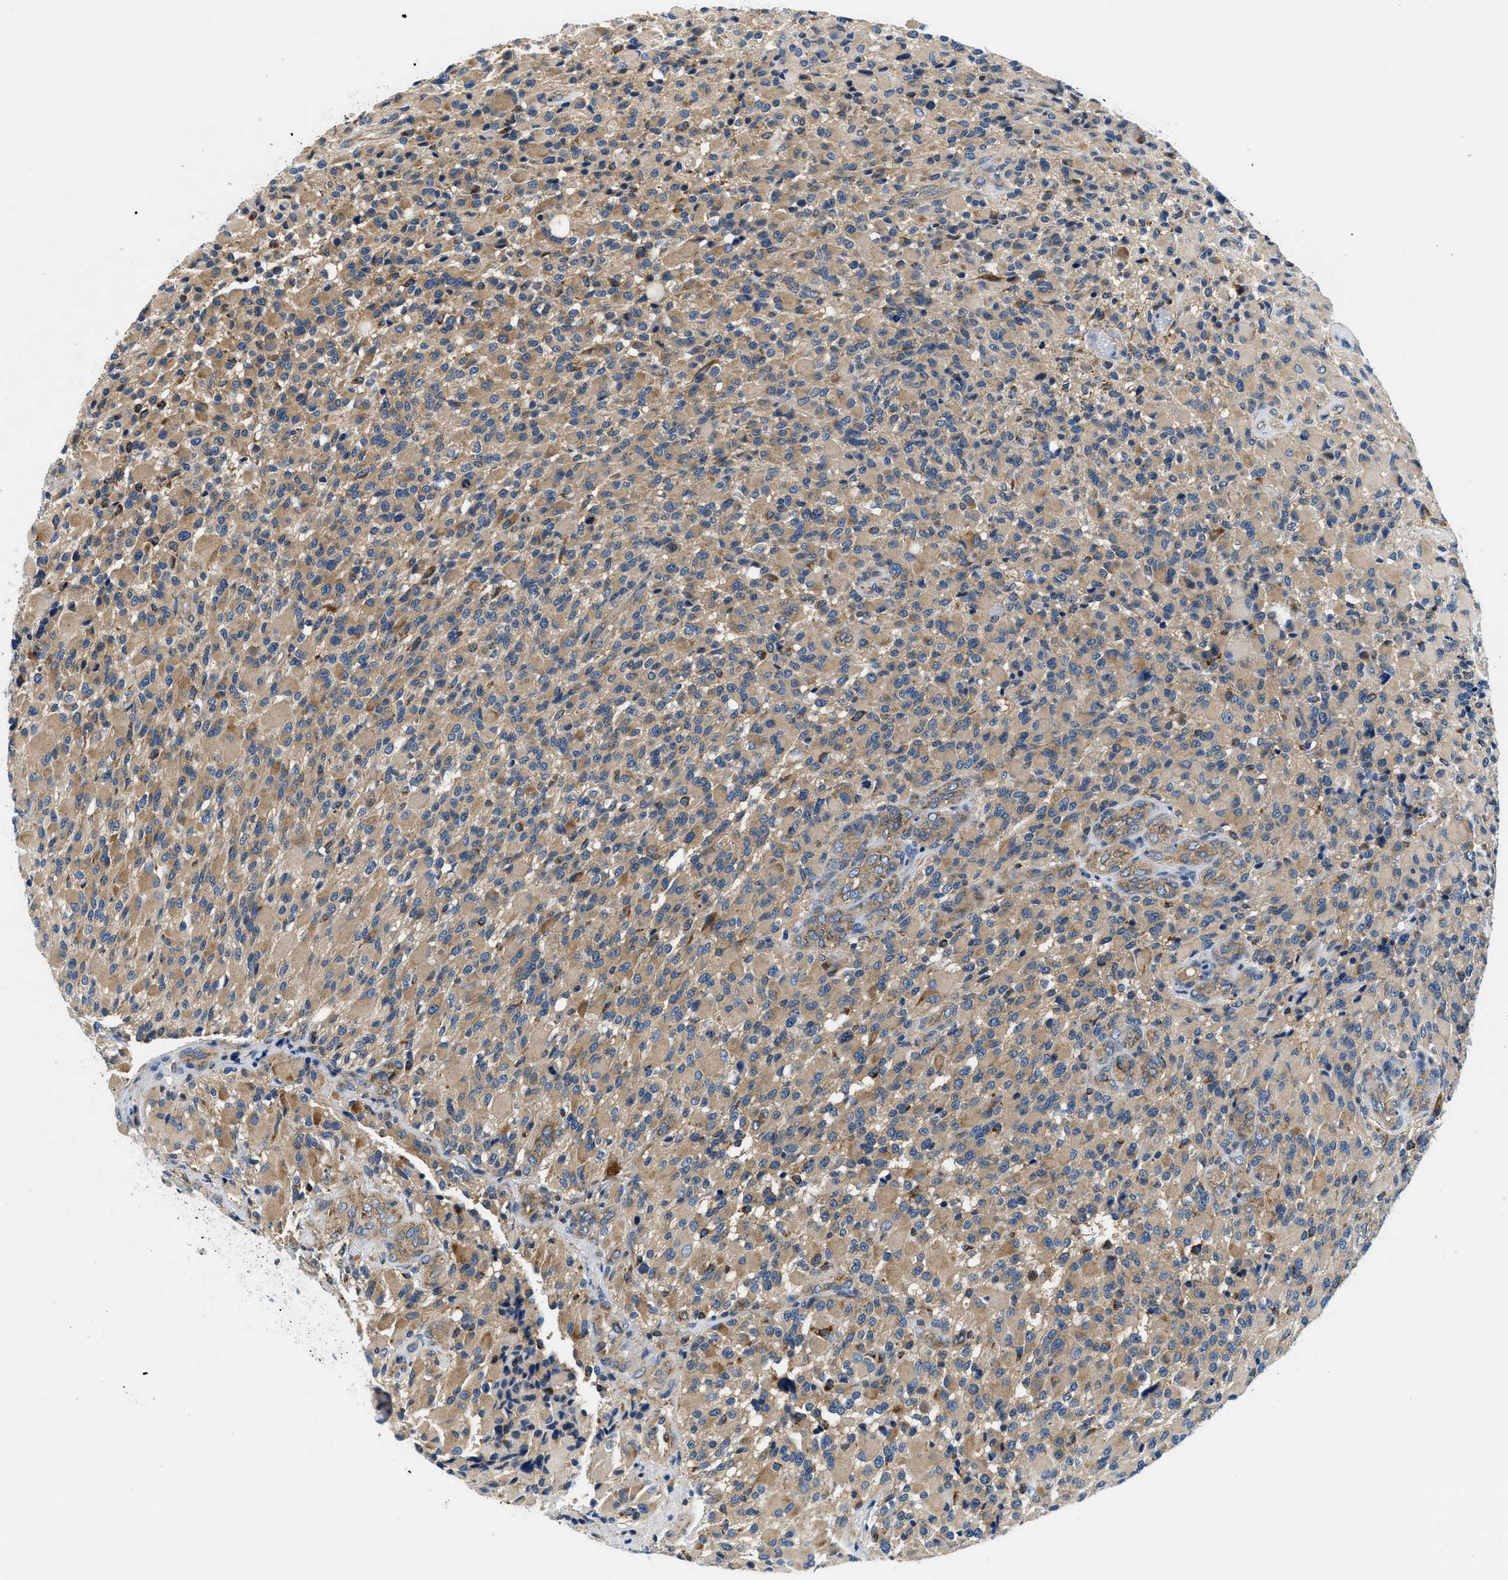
{"staining": {"intensity": "moderate", "quantity": "25%-75%", "location": "cytoplasmic/membranous"}, "tissue": "glioma", "cell_type": "Tumor cells", "image_type": "cancer", "snomed": [{"axis": "morphology", "description": "Glioma, malignant, High grade"}, {"axis": "topography", "description": "Brain"}], "caption": "Immunohistochemistry (IHC) (DAB (3,3'-diaminobenzidine)) staining of malignant high-grade glioma reveals moderate cytoplasmic/membranous protein staining in approximately 25%-75% of tumor cells.", "gene": "SAMD4B", "patient": {"sex": "male", "age": 71}}